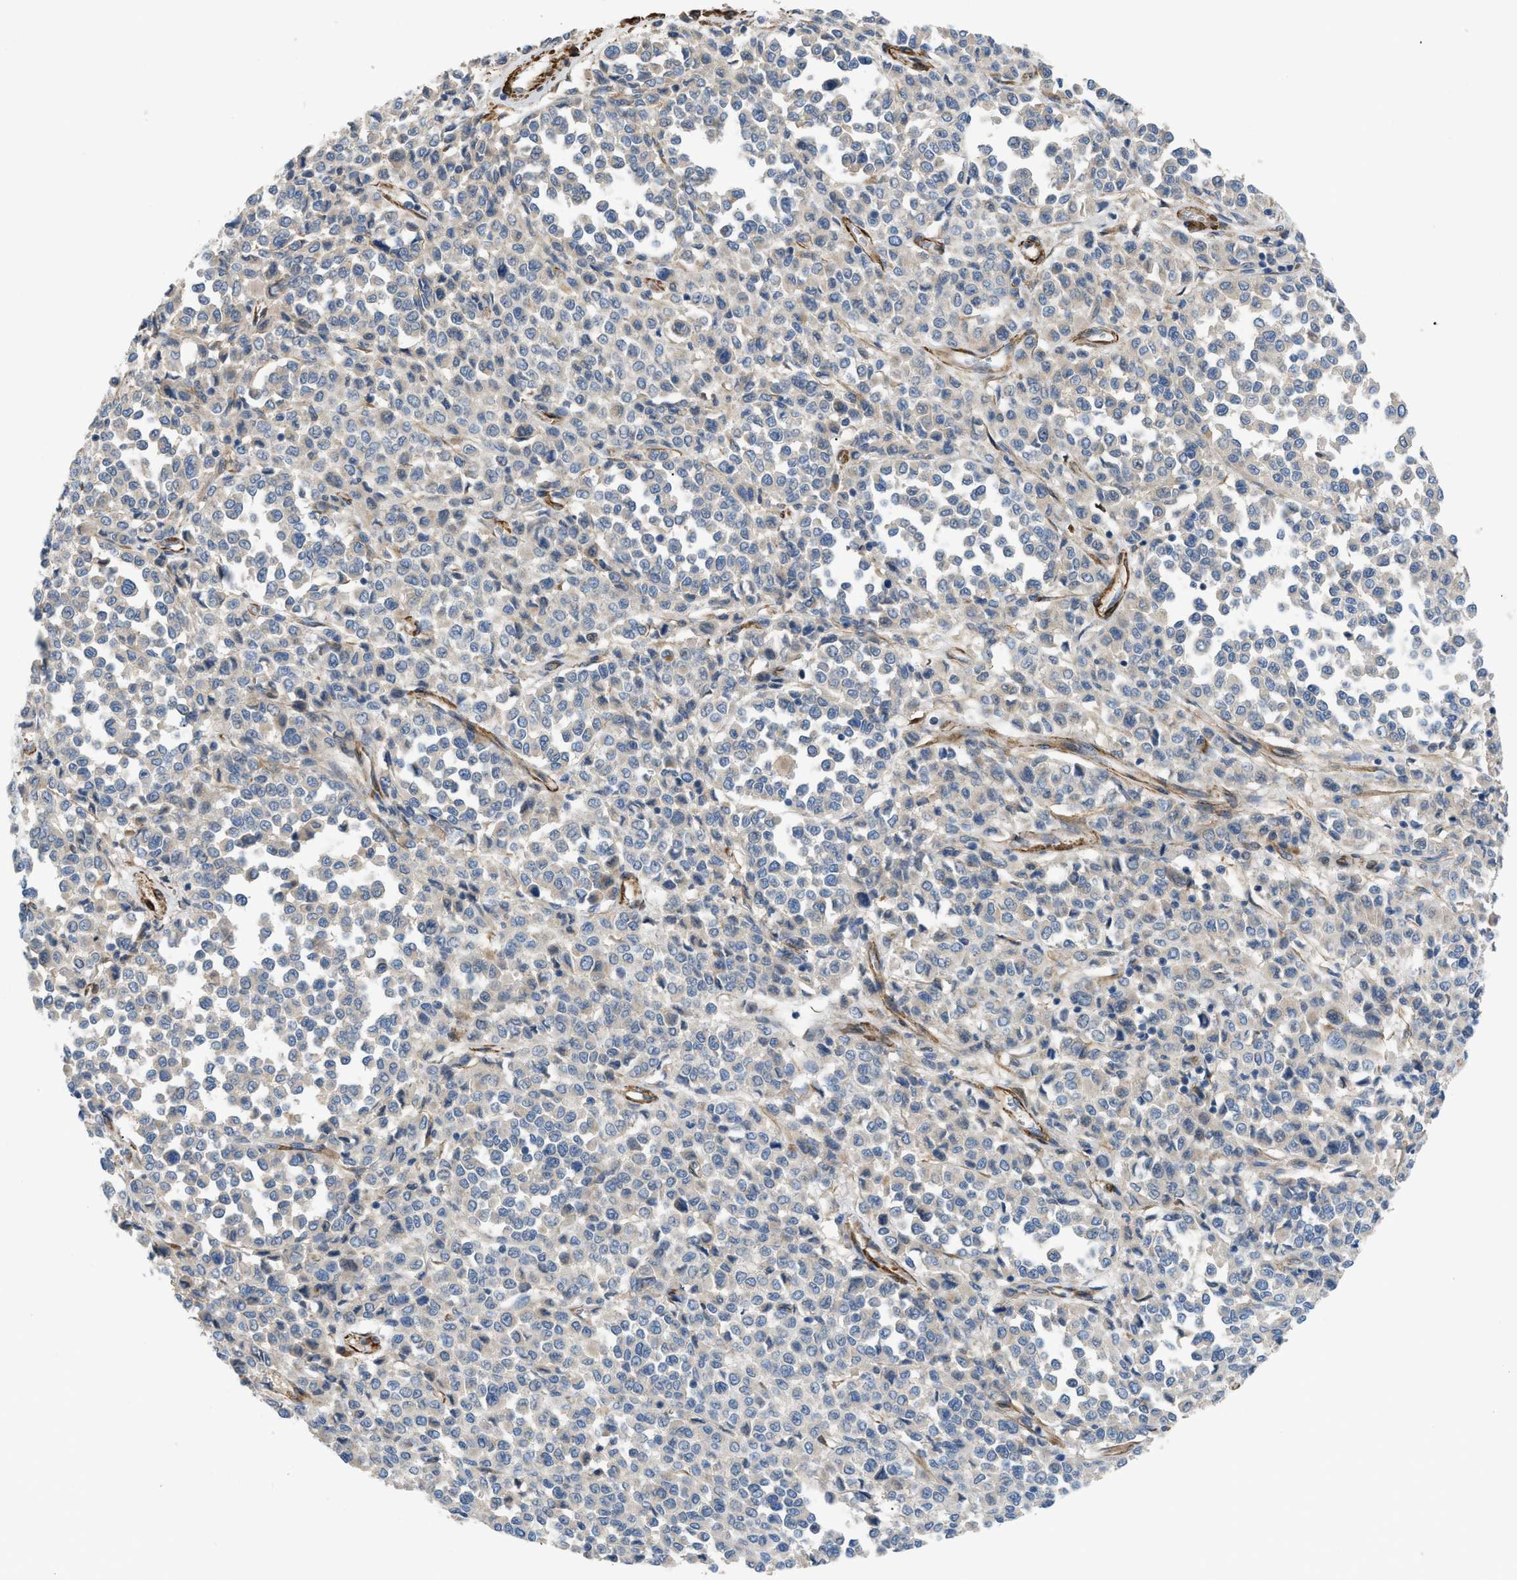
{"staining": {"intensity": "negative", "quantity": "none", "location": "none"}, "tissue": "melanoma", "cell_type": "Tumor cells", "image_type": "cancer", "snomed": [{"axis": "morphology", "description": "Malignant melanoma, Metastatic site"}, {"axis": "topography", "description": "Pancreas"}], "caption": "There is no significant staining in tumor cells of malignant melanoma (metastatic site). Brightfield microscopy of immunohistochemistry (IHC) stained with DAB (brown) and hematoxylin (blue), captured at high magnification.", "gene": "BMPR1A", "patient": {"sex": "female", "age": 30}}